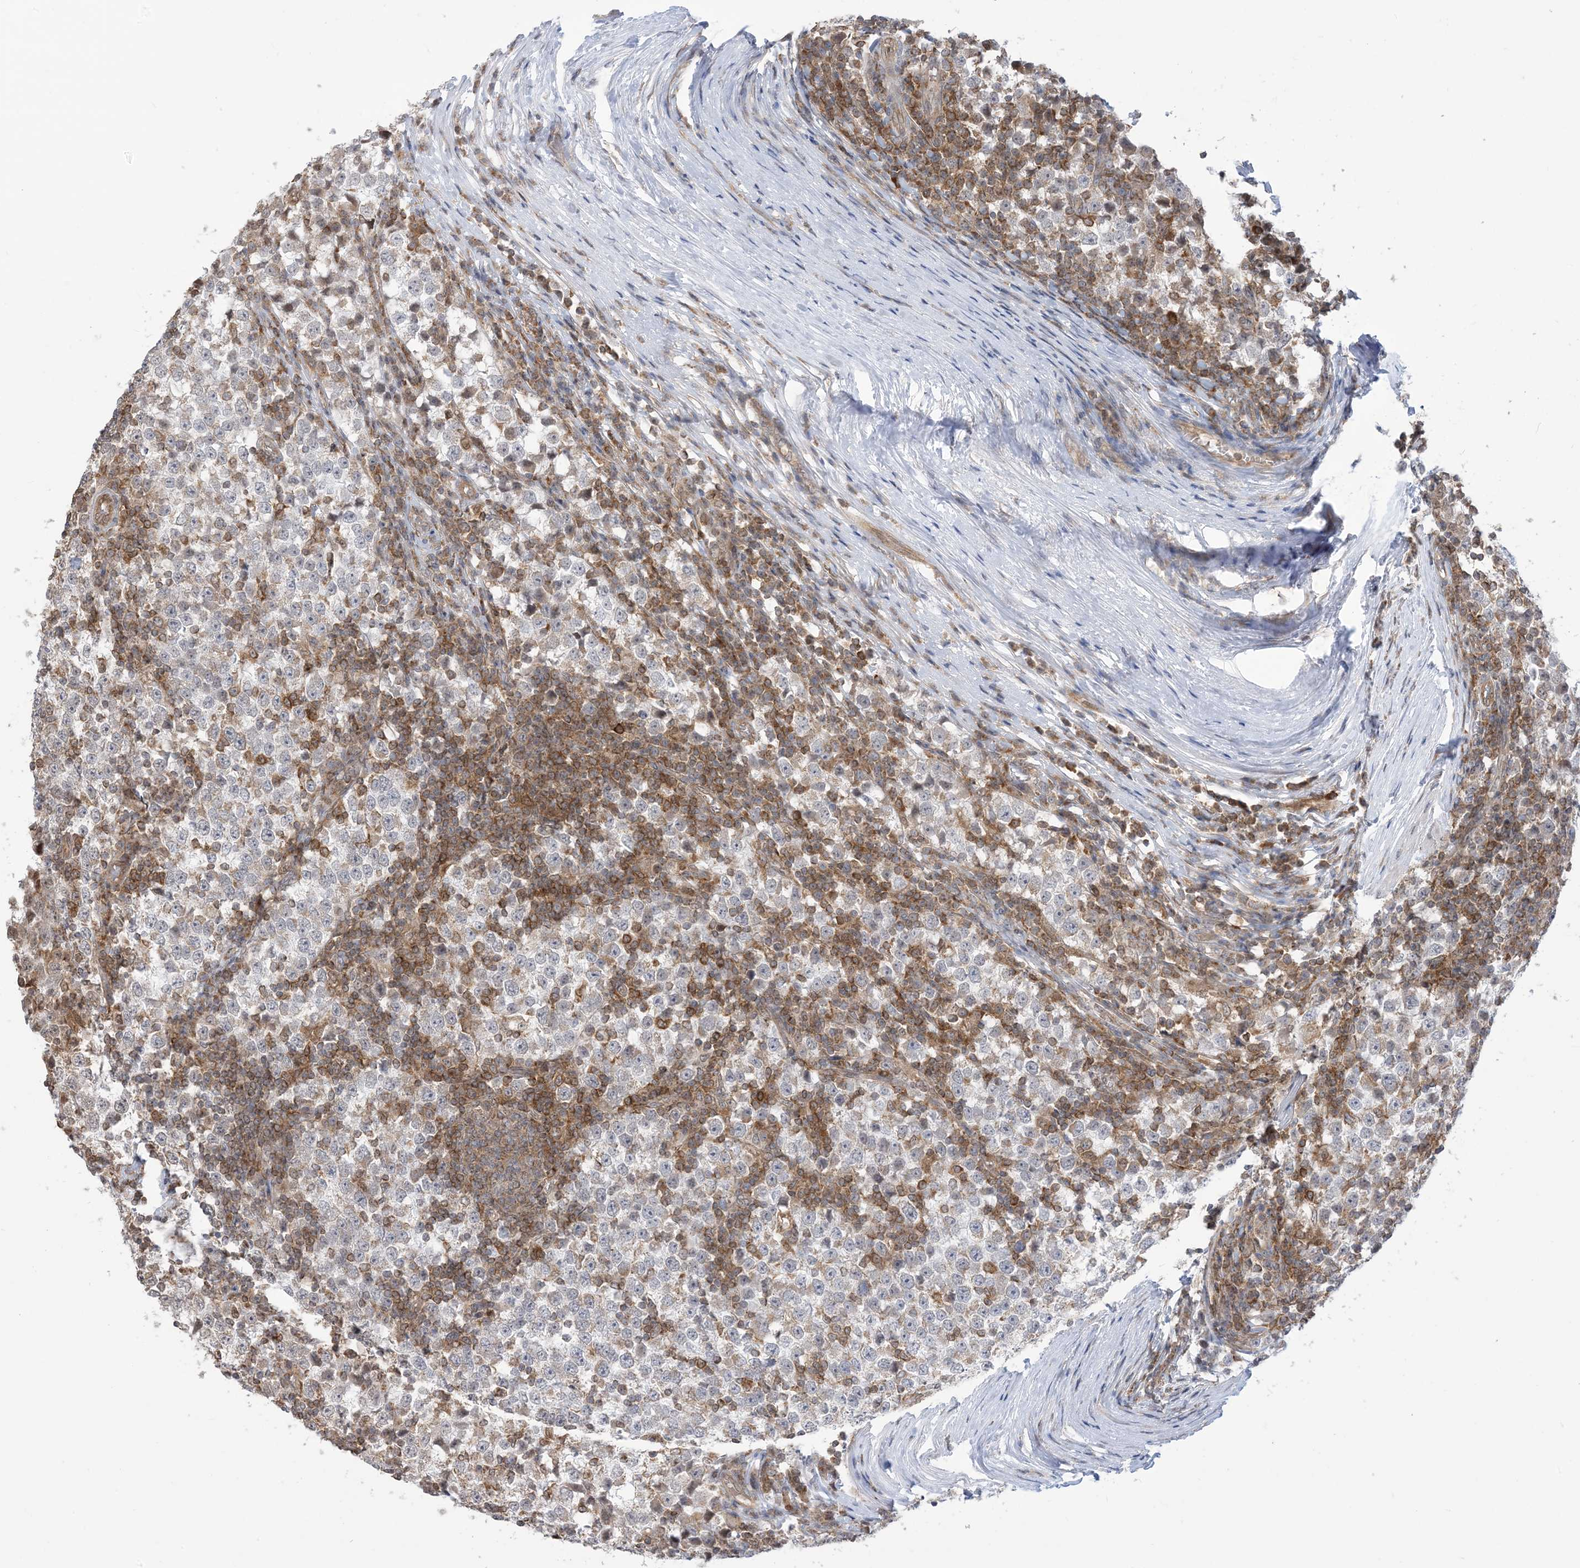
{"staining": {"intensity": "negative", "quantity": "none", "location": "none"}, "tissue": "testis cancer", "cell_type": "Tumor cells", "image_type": "cancer", "snomed": [{"axis": "morphology", "description": "Seminoma, NOS"}, {"axis": "topography", "description": "Testis"}], "caption": "Immunohistochemical staining of testis cancer (seminoma) shows no significant positivity in tumor cells.", "gene": "CASP4", "patient": {"sex": "male", "age": 65}}